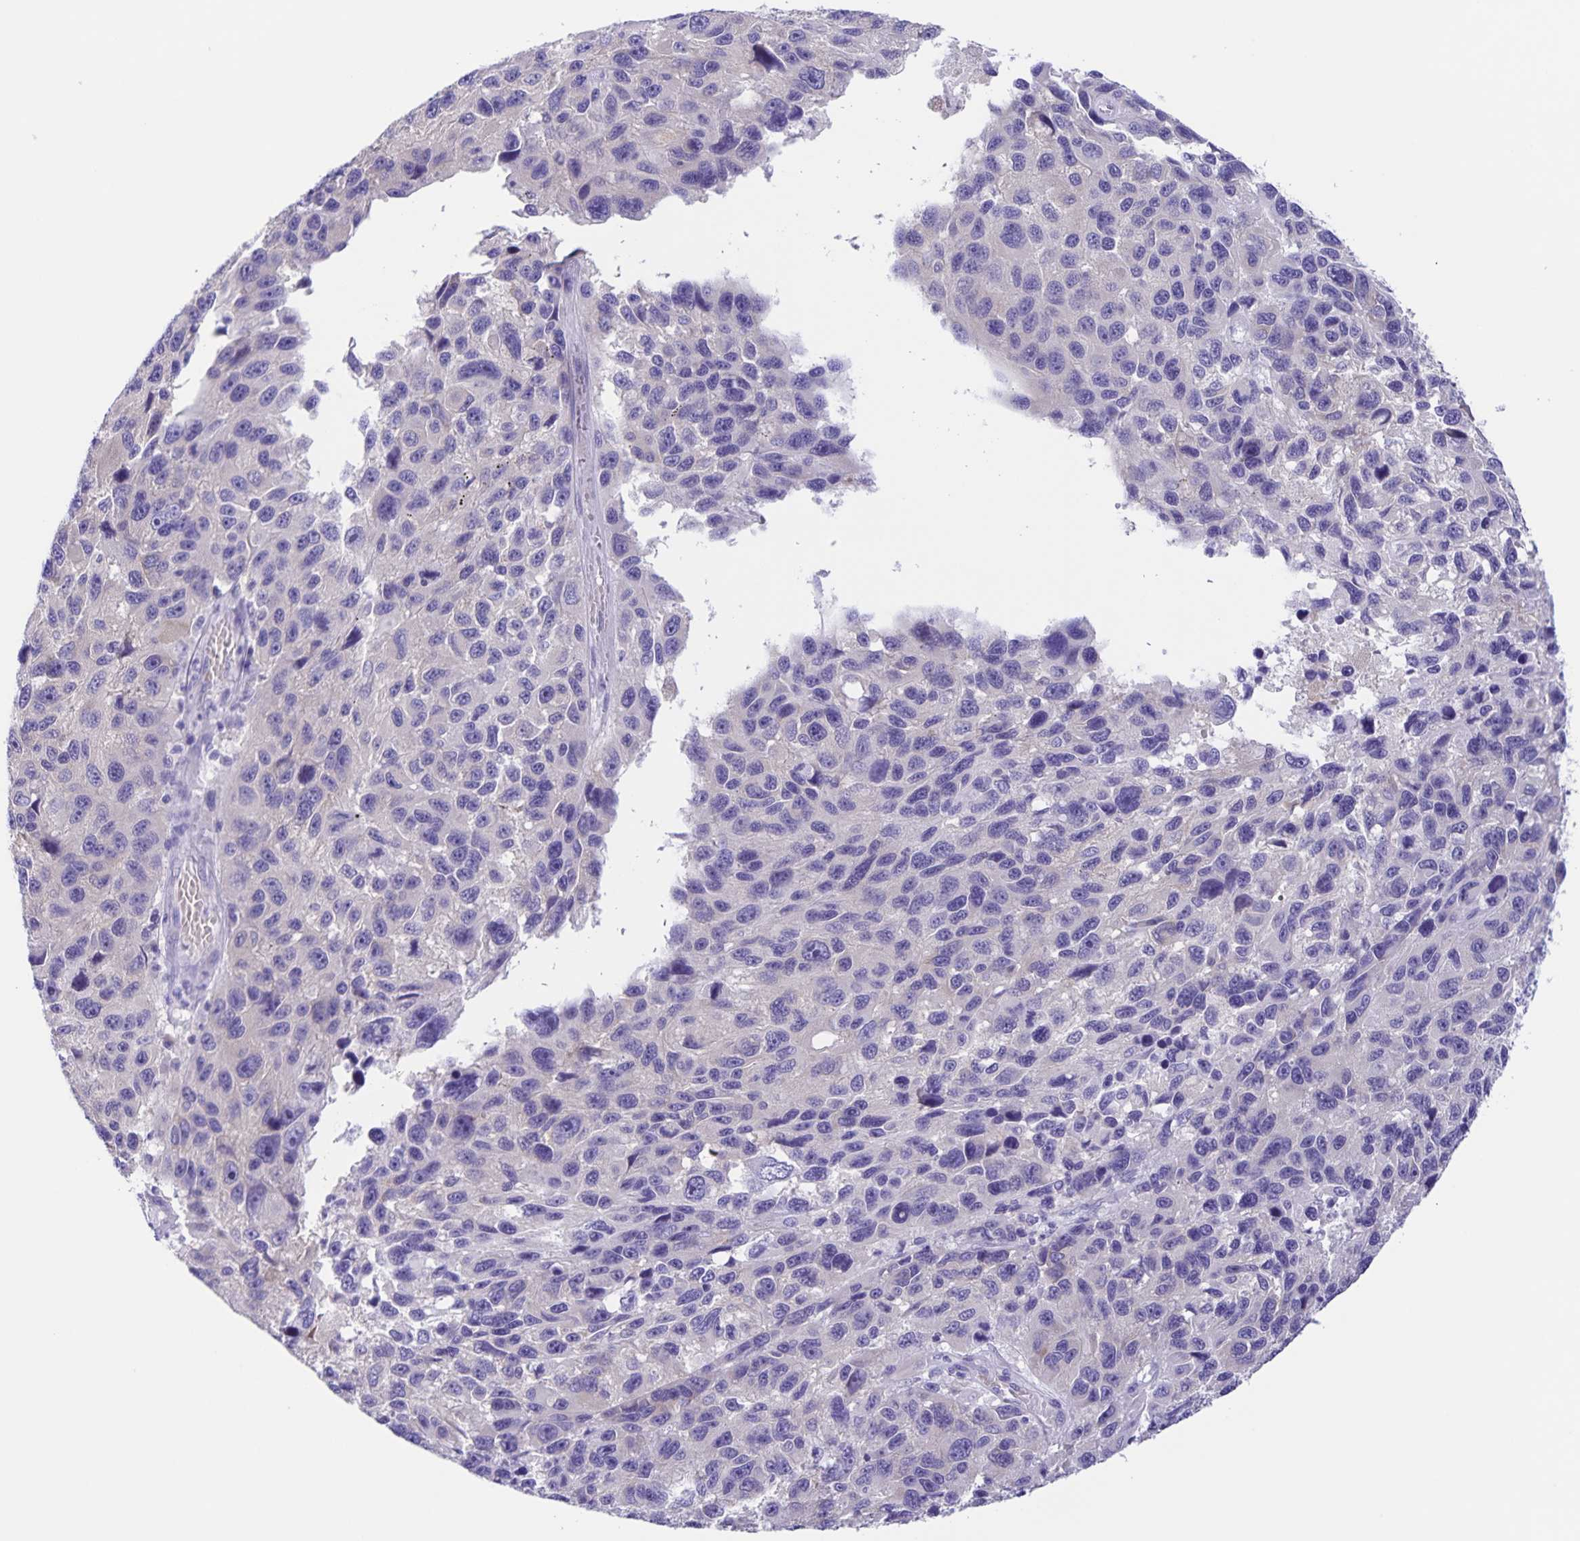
{"staining": {"intensity": "weak", "quantity": "<25%", "location": "cytoplasmic/membranous"}, "tissue": "melanoma", "cell_type": "Tumor cells", "image_type": "cancer", "snomed": [{"axis": "morphology", "description": "Malignant melanoma, NOS"}, {"axis": "topography", "description": "Skin"}], "caption": "DAB (3,3'-diaminobenzidine) immunohistochemical staining of human malignant melanoma demonstrates no significant staining in tumor cells. The staining was performed using DAB (3,3'-diaminobenzidine) to visualize the protein expression in brown, while the nuclei were stained in blue with hematoxylin (Magnification: 20x).", "gene": "CAPSL", "patient": {"sex": "male", "age": 53}}